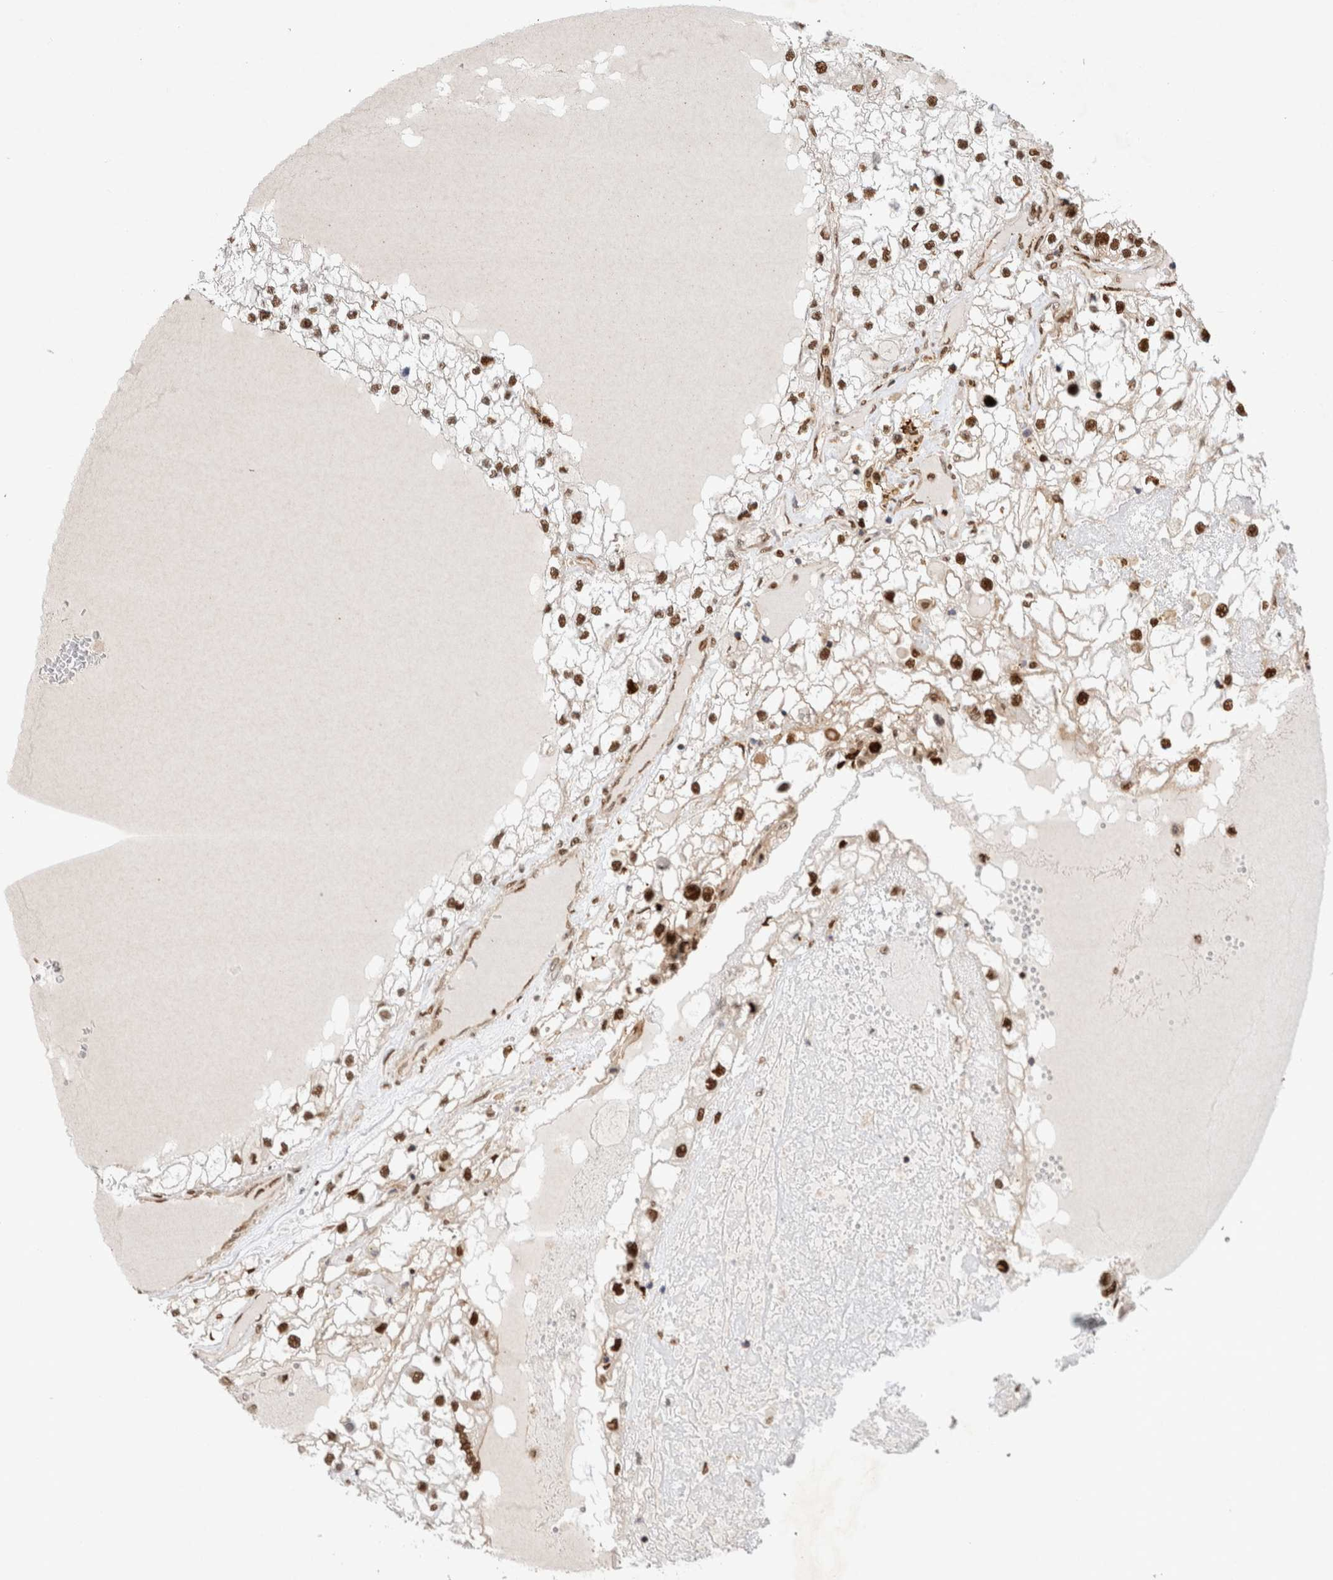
{"staining": {"intensity": "strong", "quantity": ">75%", "location": "nuclear"}, "tissue": "renal cancer", "cell_type": "Tumor cells", "image_type": "cancer", "snomed": [{"axis": "morphology", "description": "Adenocarcinoma, NOS"}, {"axis": "topography", "description": "Kidney"}], "caption": "Protein expression analysis of human renal cancer reveals strong nuclear staining in approximately >75% of tumor cells.", "gene": "TCF4", "patient": {"sex": "male", "age": 68}}